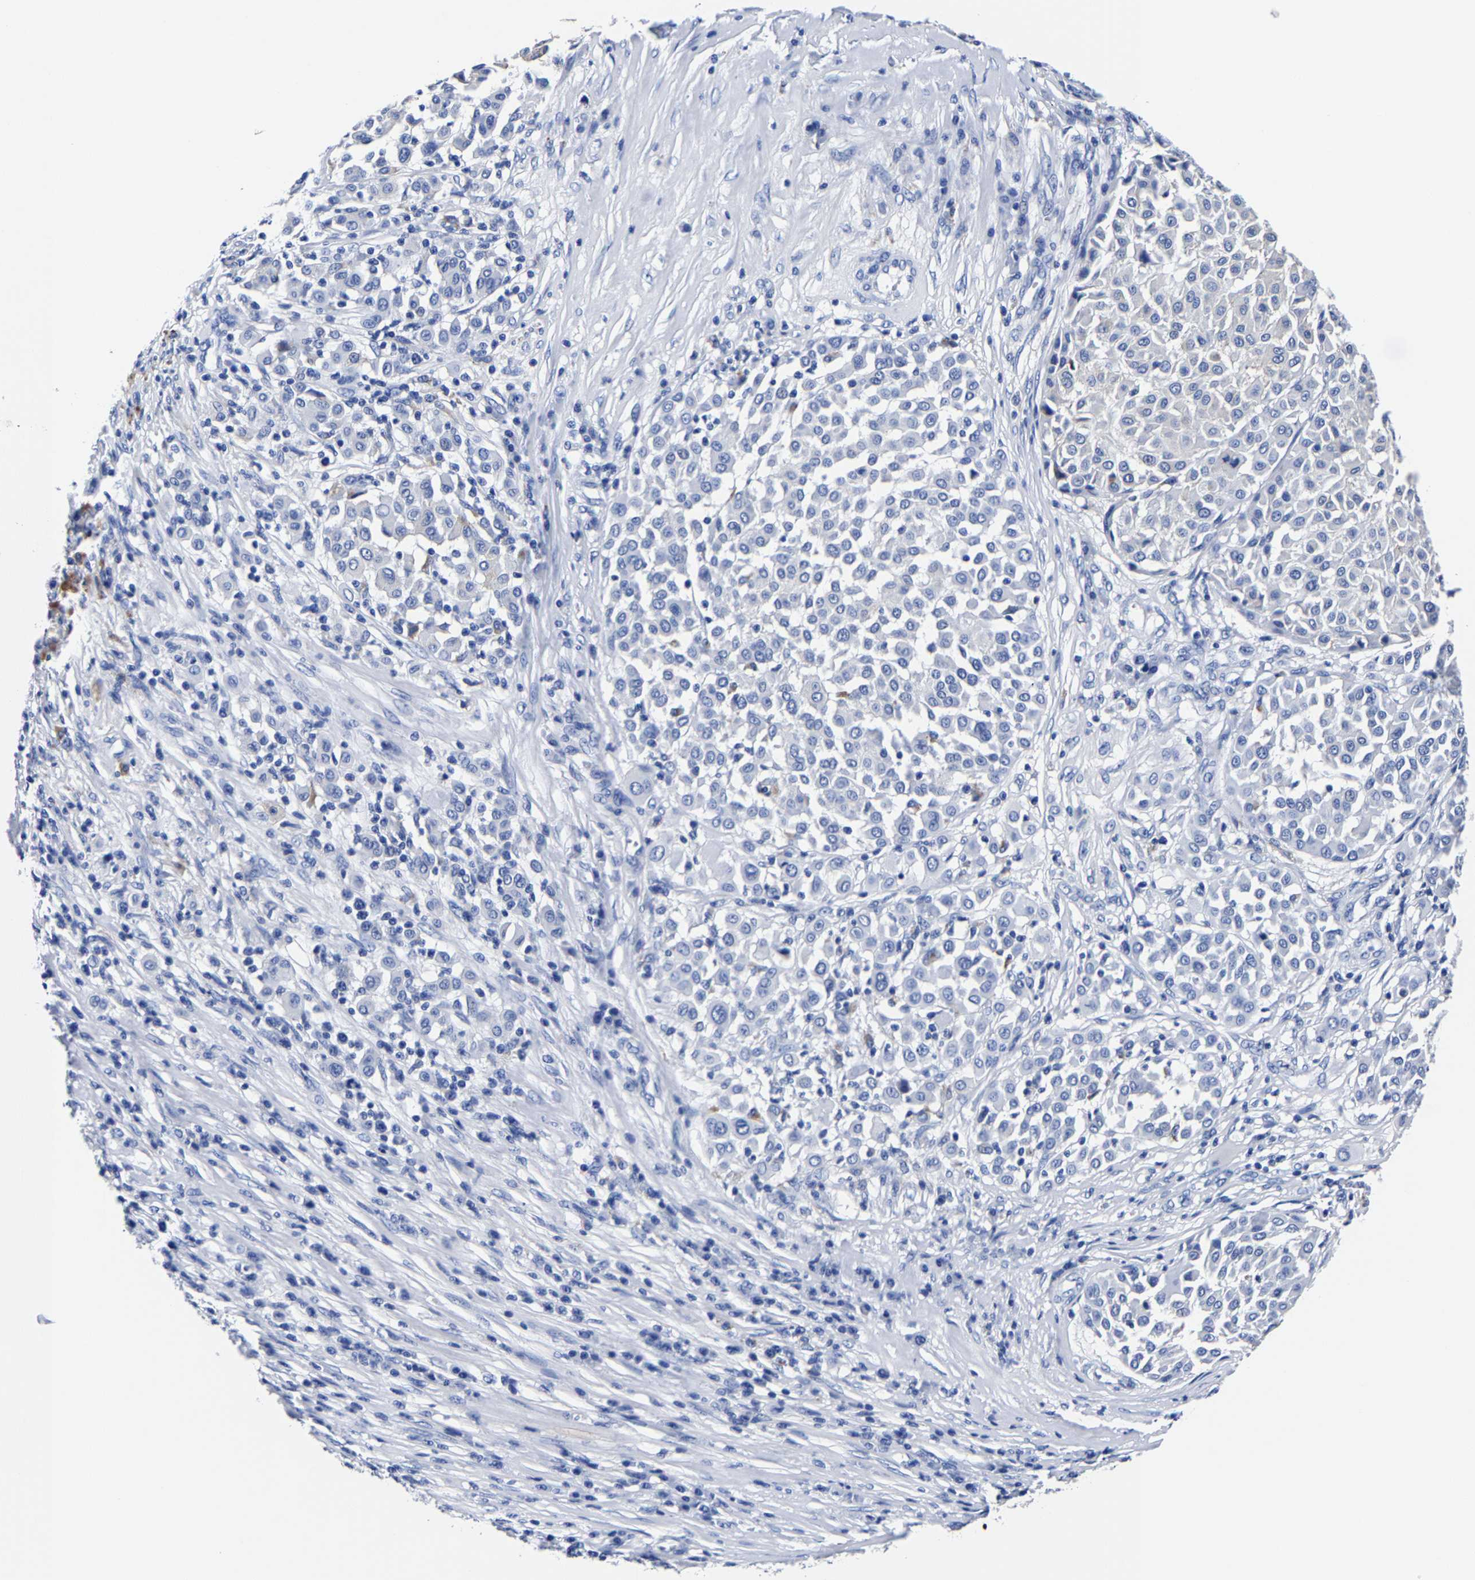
{"staining": {"intensity": "negative", "quantity": "none", "location": "none"}, "tissue": "melanoma", "cell_type": "Tumor cells", "image_type": "cancer", "snomed": [{"axis": "morphology", "description": "Malignant melanoma, Metastatic site"}, {"axis": "topography", "description": "Soft tissue"}], "caption": "A high-resolution histopathology image shows immunohistochemistry (IHC) staining of melanoma, which shows no significant staining in tumor cells.", "gene": "CPA2", "patient": {"sex": "male", "age": 41}}